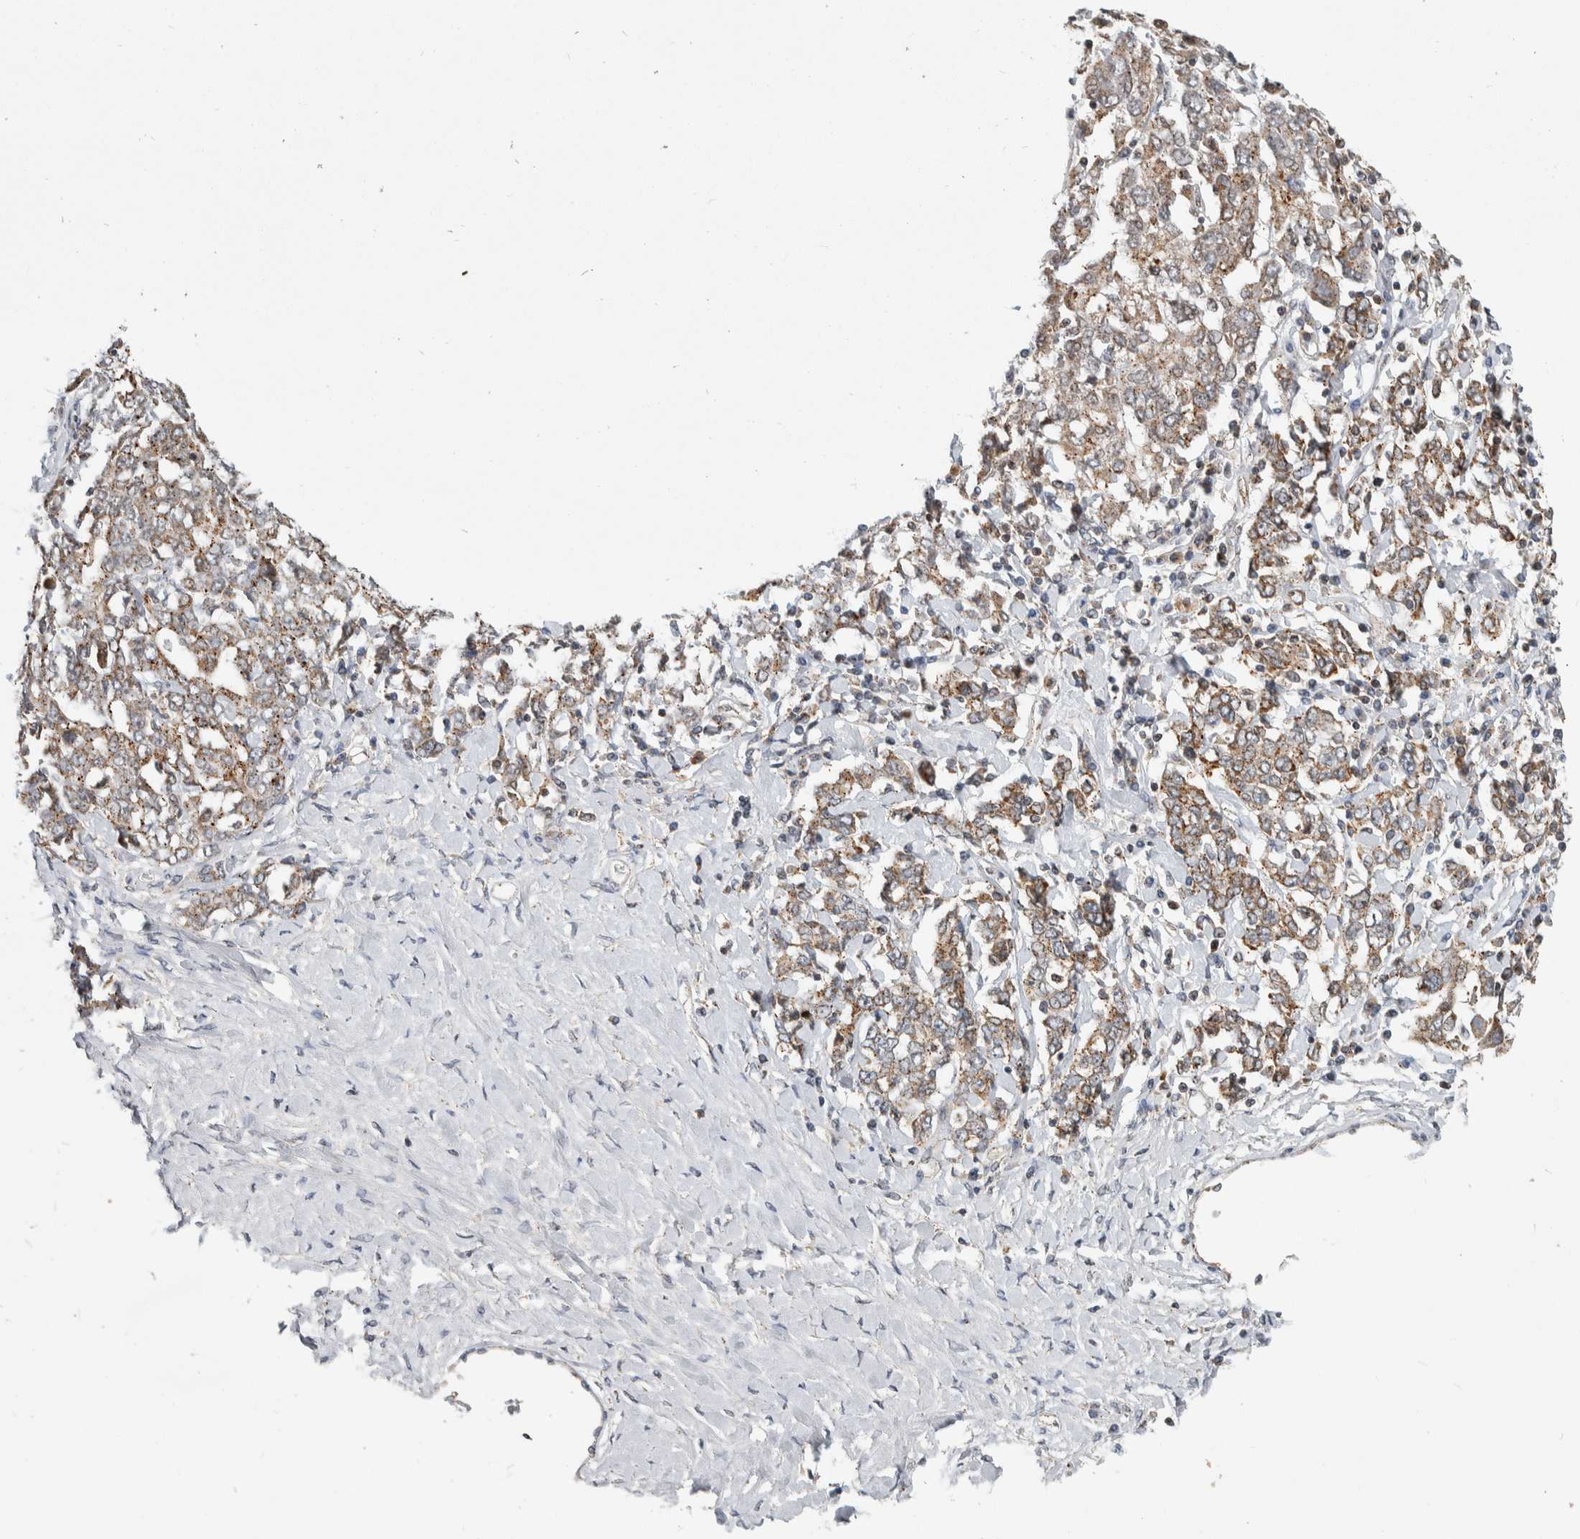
{"staining": {"intensity": "moderate", "quantity": ">75%", "location": "cytoplasmic/membranous"}, "tissue": "ovarian cancer", "cell_type": "Tumor cells", "image_type": "cancer", "snomed": [{"axis": "morphology", "description": "Carcinoma, endometroid"}, {"axis": "topography", "description": "Ovary"}], "caption": "A medium amount of moderate cytoplasmic/membranous positivity is seen in about >75% of tumor cells in ovarian cancer (endometroid carcinoma) tissue.", "gene": "MSL1", "patient": {"sex": "female", "age": 62}}